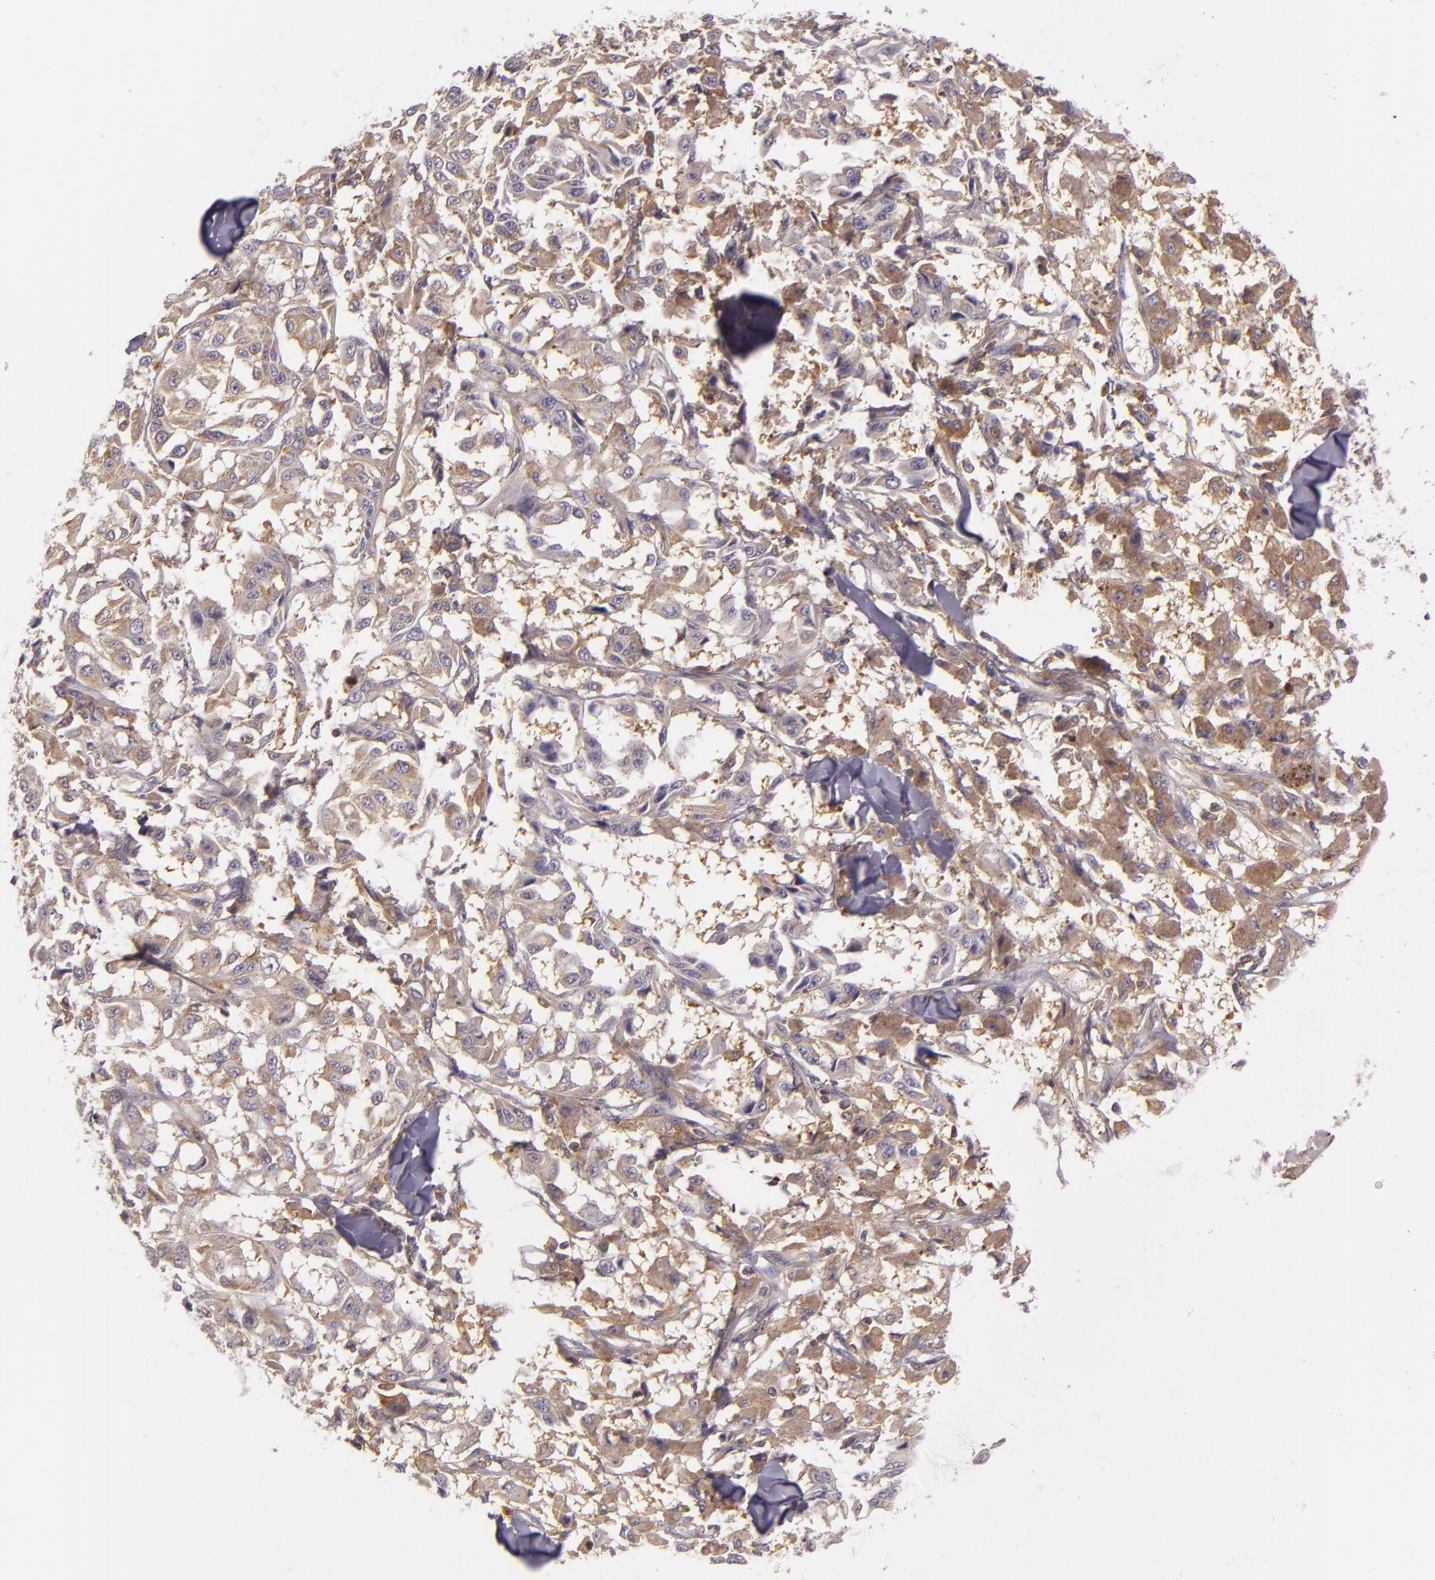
{"staining": {"intensity": "moderate", "quantity": ">75%", "location": "cytoplasmic/membranous"}, "tissue": "melanoma", "cell_type": "Tumor cells", "image_type": "cancer", "snomed": [{"axis": "morphology", "description": "Malignant melanoma, NOS"}, {"axis": "topography", "description": "Skin"}], "caption": "A micrograph showing moderate cytoplasmic/membranous positivity in about >75% of tumor cells in malignant melanoma, as visualized by brown immunohistochemical staining.", "gene": "TLN1", "patient": {"sex": "female", "age": 64}}